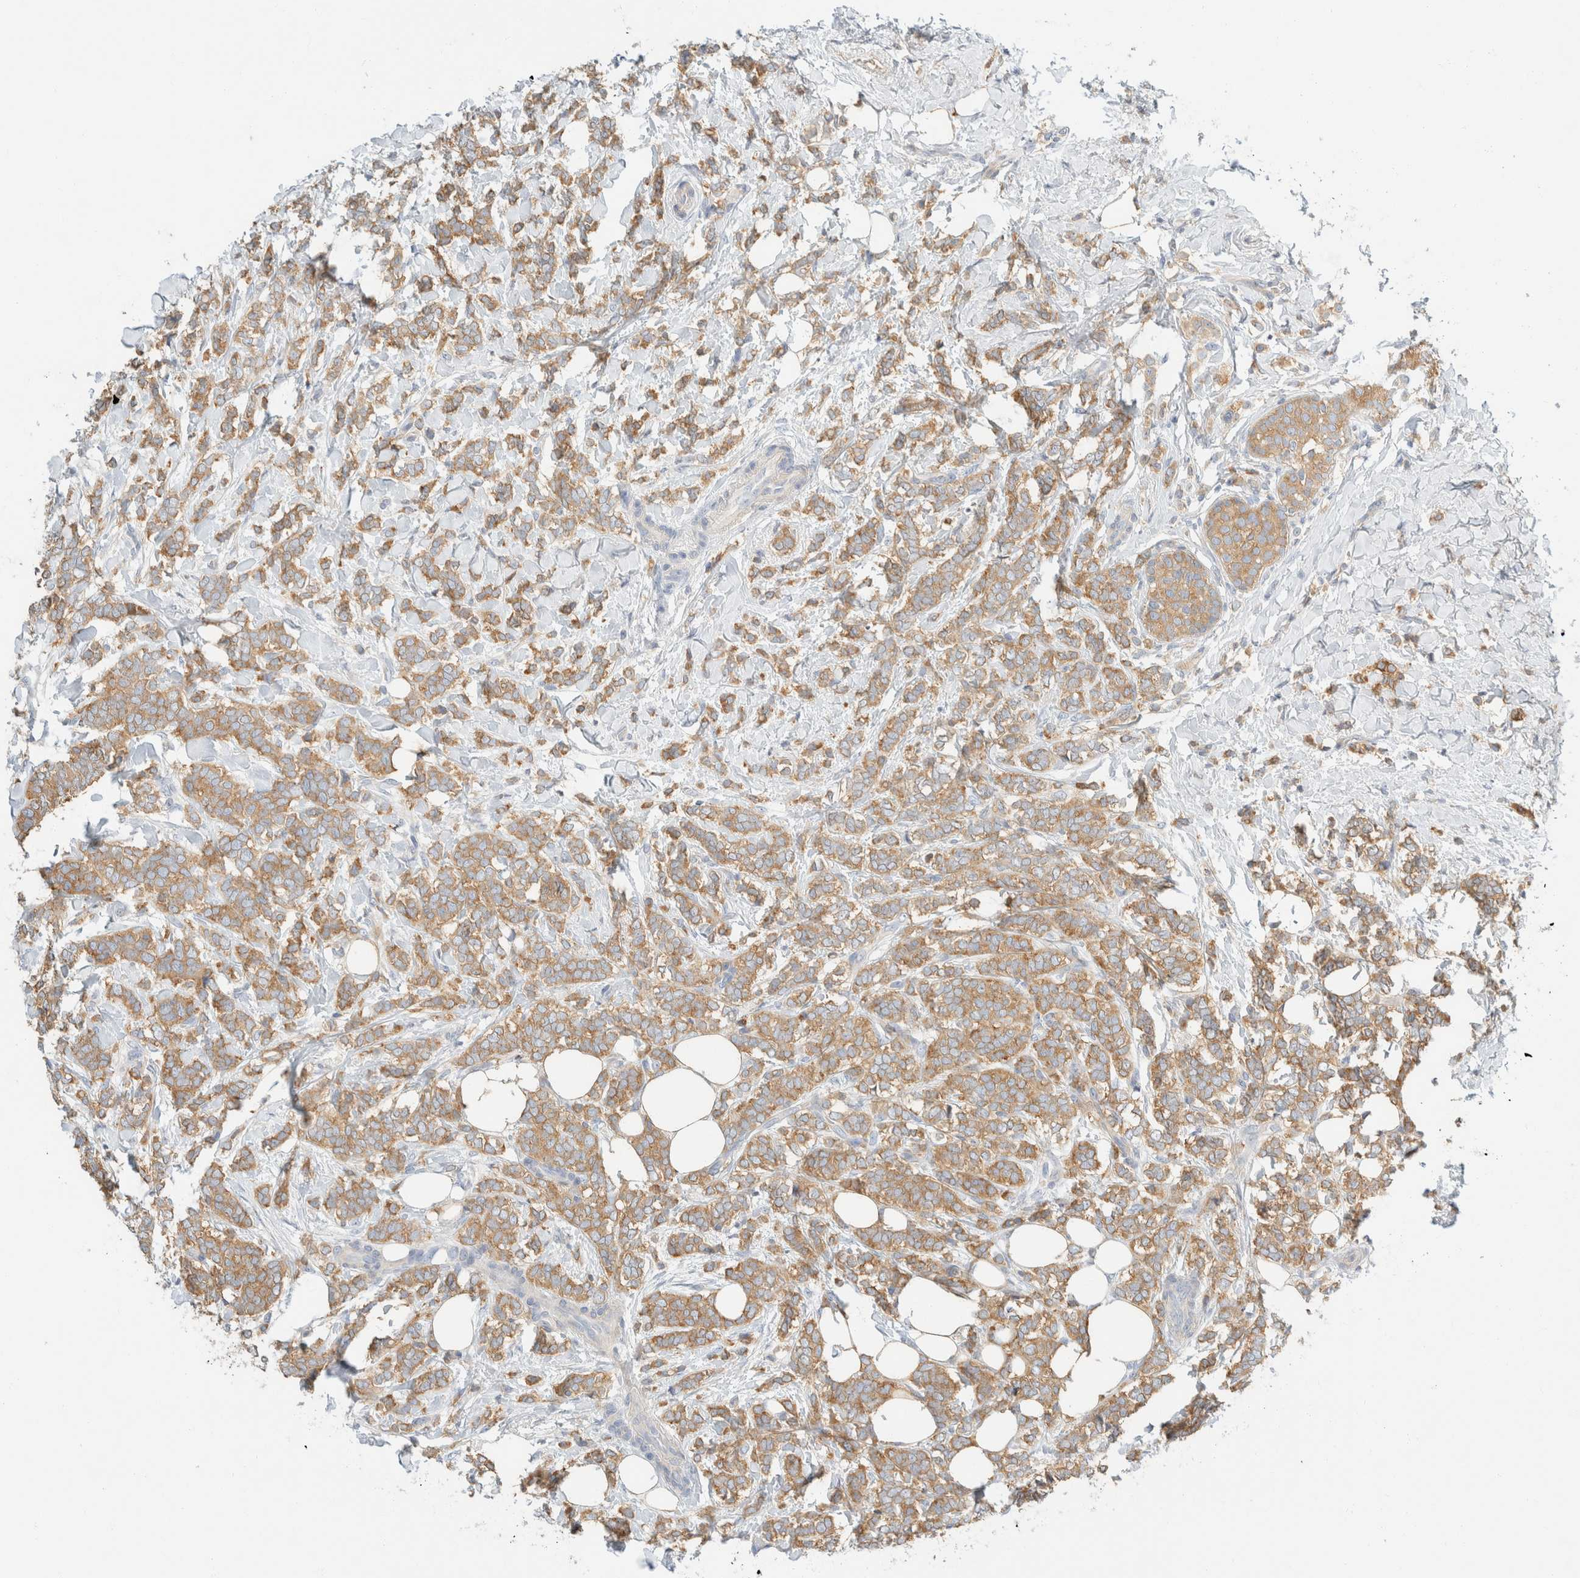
{"staining": {"intensity": "moderate", "quantity": ">75%", "location": "cytoplasmic/membranous"}, "tissue": "breast cancer", "cell_type": "Tumor cells", "image_type": "cancer", "snomed": [{"axis": "morphology", "description": "Lobular carcinoma"}, {"axis": "topography", "description": "Breast"}], "caption": "Breast cancer (lobular carcinoma) stained with immunohistochemistry displays moderate cytoplasmic/membranous positivity in approximately >75% of tumor cells.", "gene": "SH3GLB2", "patient": {"sex": "female", "age": 50}}